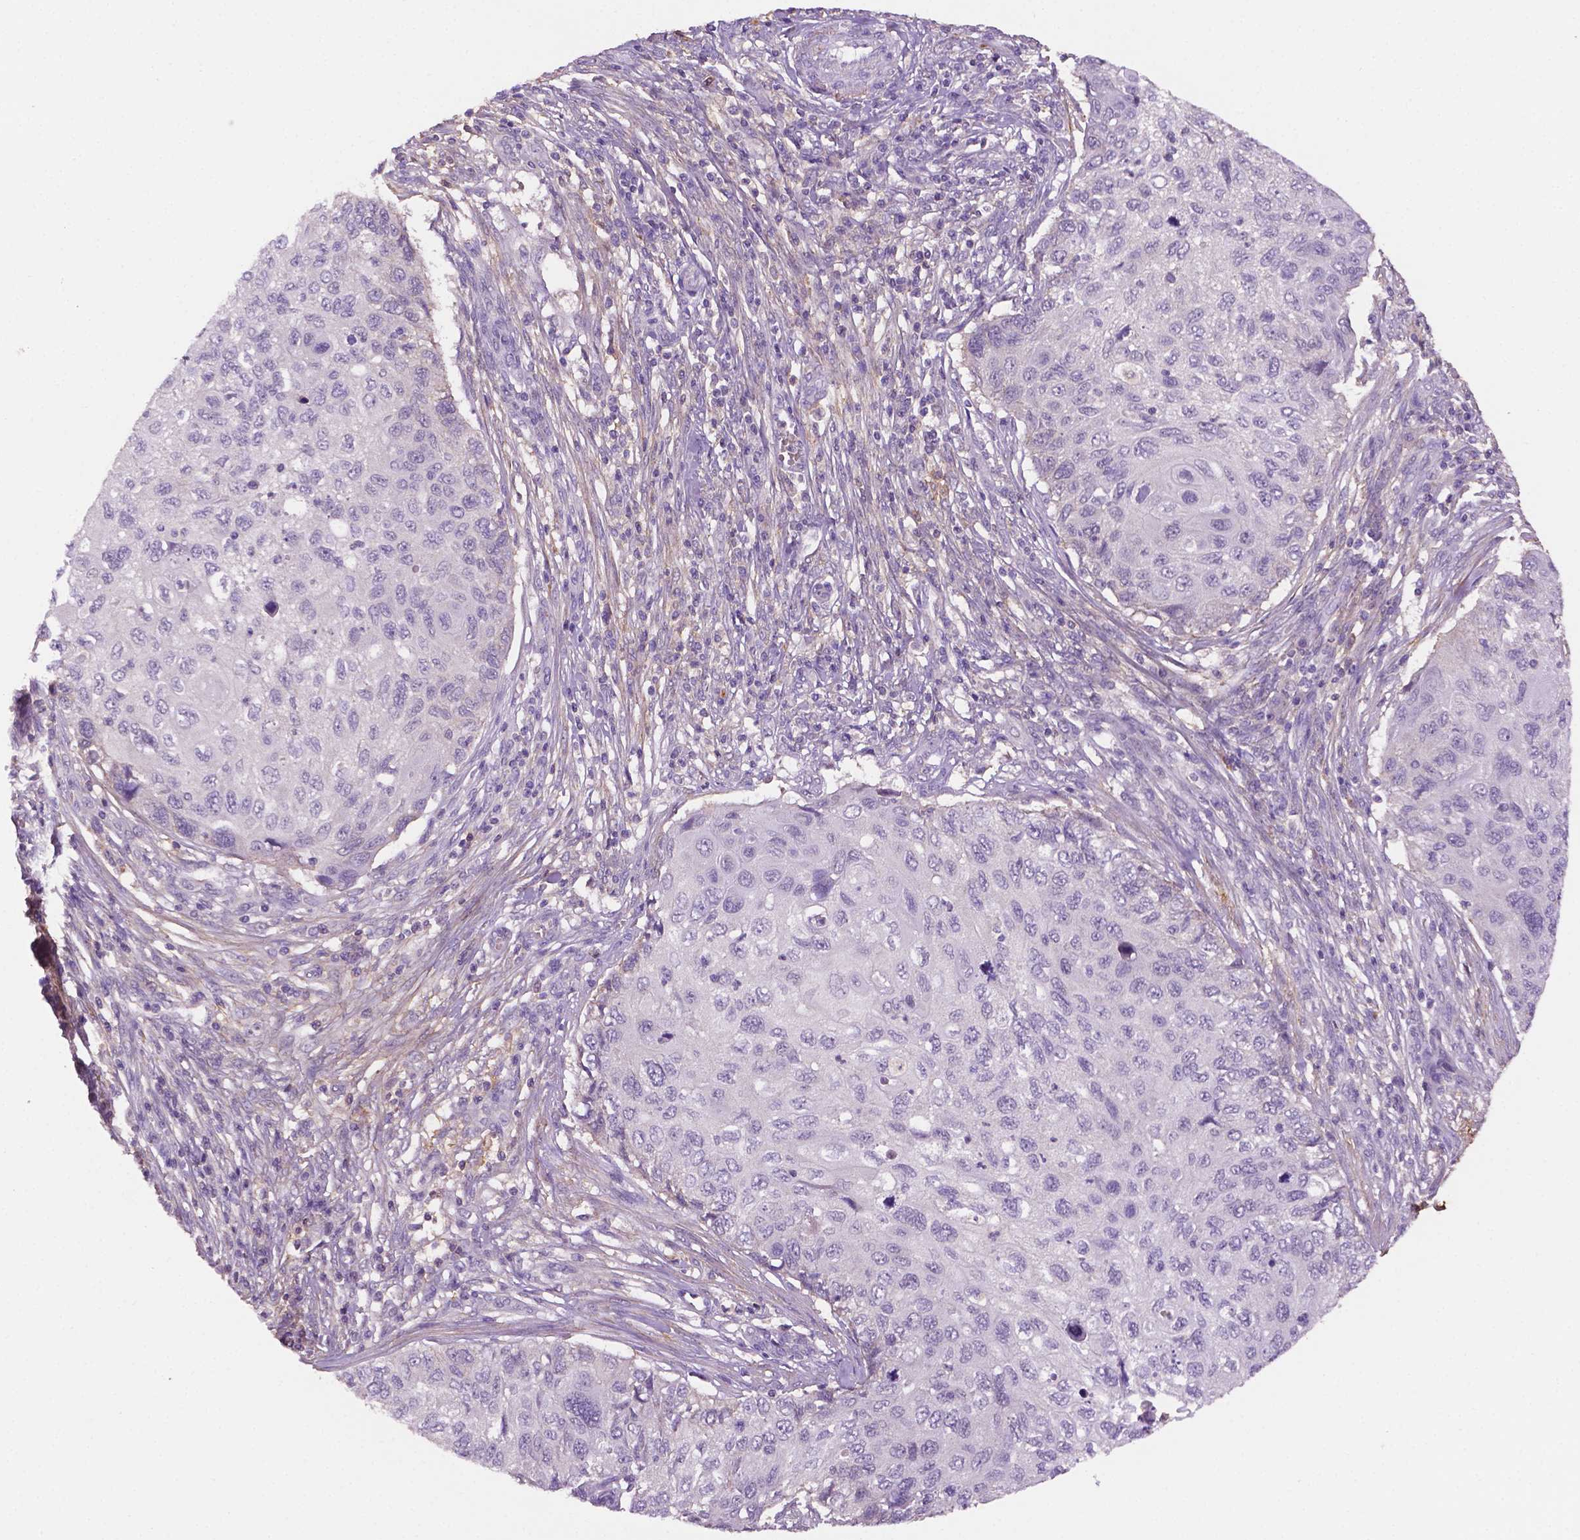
{"staining": {"intensity": "negative", "quantity": "none", "location": "none"}, "tissue": "cervical cancer", "cell_type": "Tumor cells", "image_type": "cancer", "snomed": [{"axis": "morphology", "description": "Squamous cell carcinoma, NOS"}, {"axis": "topography", "description": "Cervix"}], "caption": "Image shows no significant protein staining in tumor cells of cervical cancer (squamous cell carcinoma).", "gene": "FBLN1", "patient": {"sex": "female", "age": 70}}